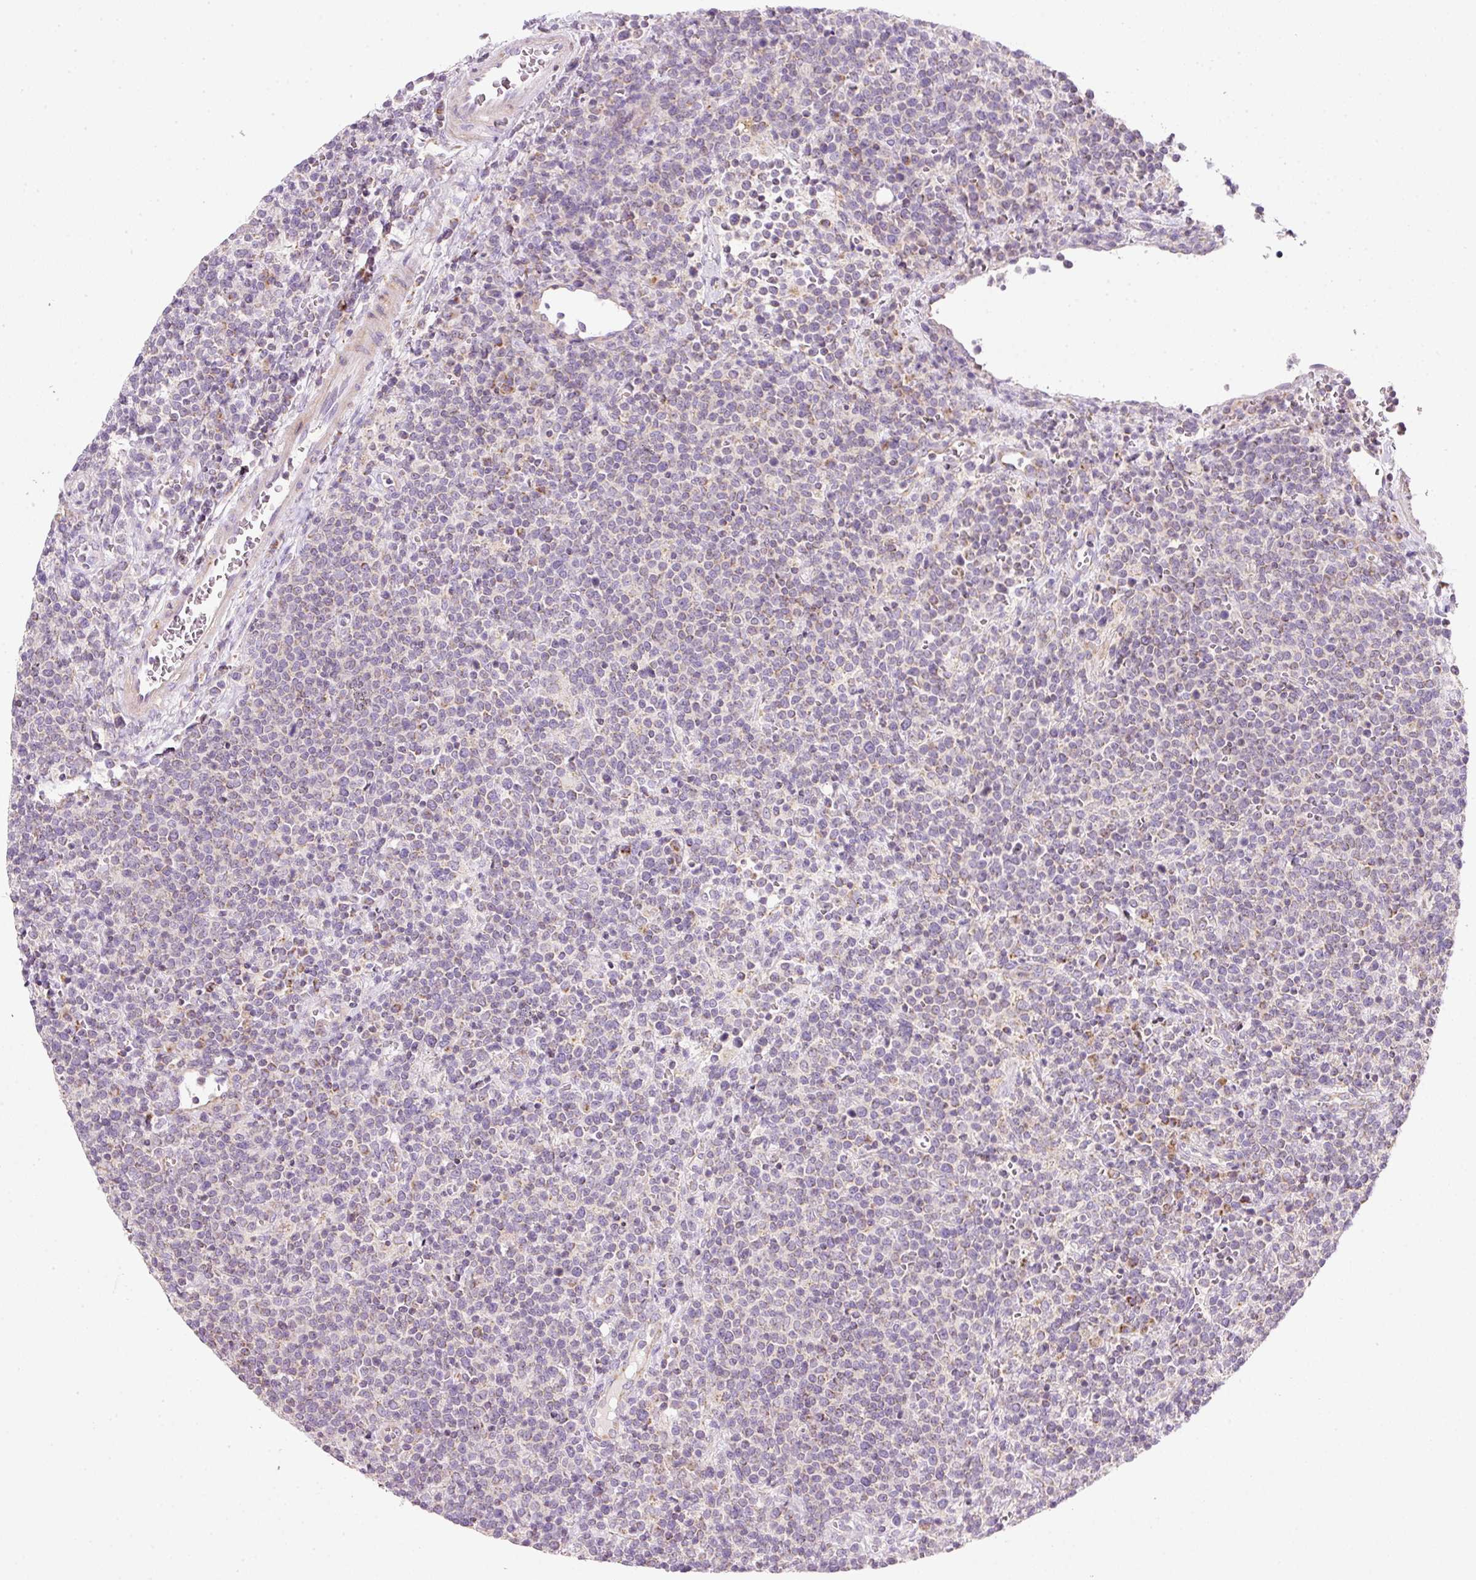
{"staining": {"intensity": "negative", "quantity": "none", "location": "none"}, "tissue": "lymphoma", "cell_type": "Tumor cells", "image_type": "cancer", "snomed": [{"axis": "morphology", "description": "Malignant lymphoma, non-Hodgkin's type, High grade"}, {"axis": "topography", "description": "Lymph node"}], "caption": "DAB (3,3'-diaminobenzidine) immunohistochemical staining of human lymphoma displays no significant positivity in tumor cells.", "gene": "NDUFA1", "patient": {"sex": "male", "age": 61}}